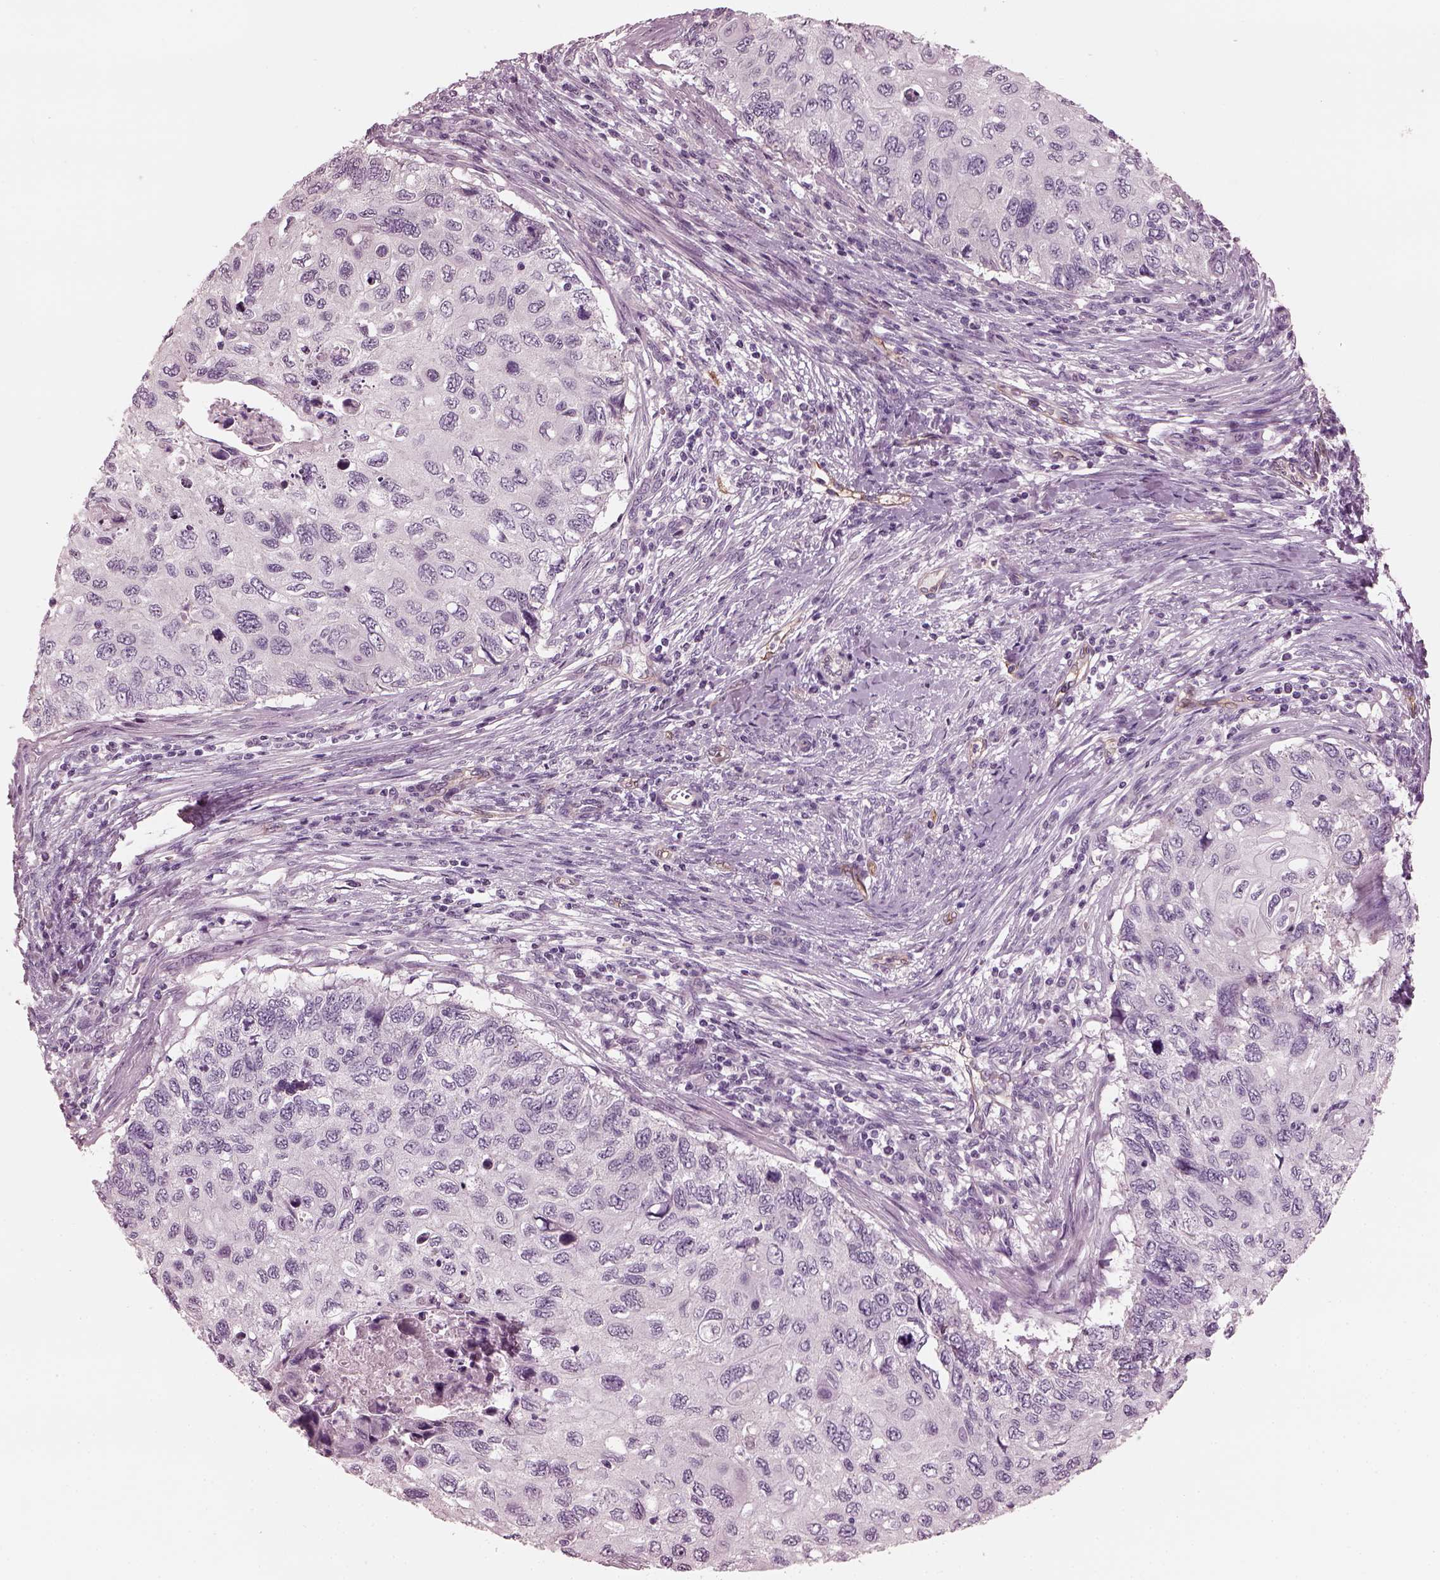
{"staining": {"intensity": "negative", "quantity": "none", "location": "none"}, "tissue": "cervical cancer", "cell_type": "Tumor cells", "image_type": "cancer", "snomed": [{"axis": "morphology", "description": "Squamous cell carcinoma, NOS"}, {"axis": "topography", "description": "Cervix"}], "caption": "DAB (3,3'-diaminobenzidine) immunohistochemical staining of human cervical cancer exhibits no significant staining in tumor cells. (DAB IHC, high magnification).", "gene": "EIF4E1B", "patient": {"sex": "female", "age": 70}}